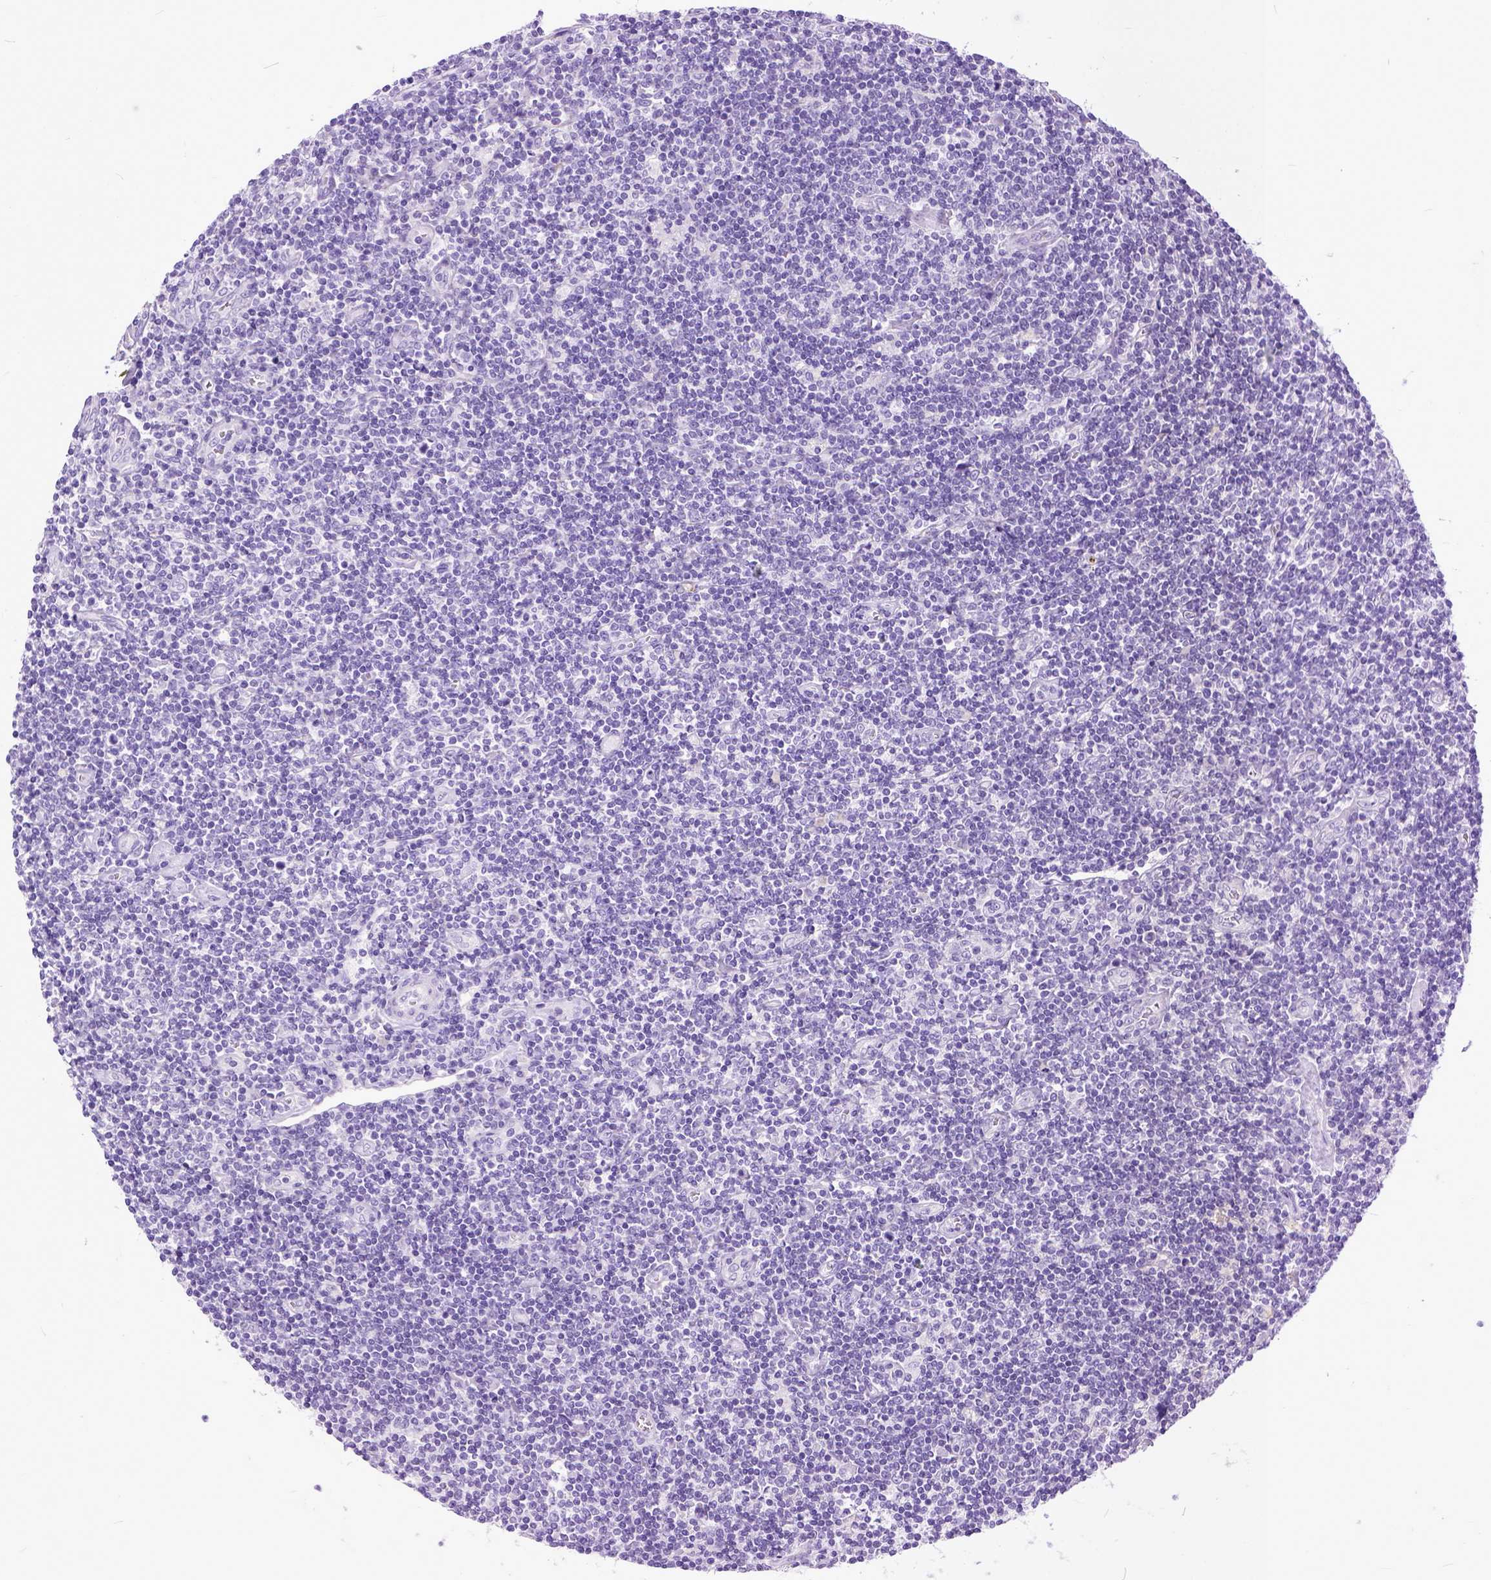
{"staining": {"intensity": "negative", "quantity": "none", "location": "none"}, "tissue": "lymphoma", "cell_type": "Tumor cells", "image_type": "cancer", "snomed": [{"axis": "morphology", "description": "Hodgkin's disease, NOS"}, {"axis": "topography", "description": "Lymph node"}], "caption": "The histopathology image displays no significant positivity in tumor cells of lymphoma.", "gene": "PPL", "patient": {"sex": "male", "age": 40}}